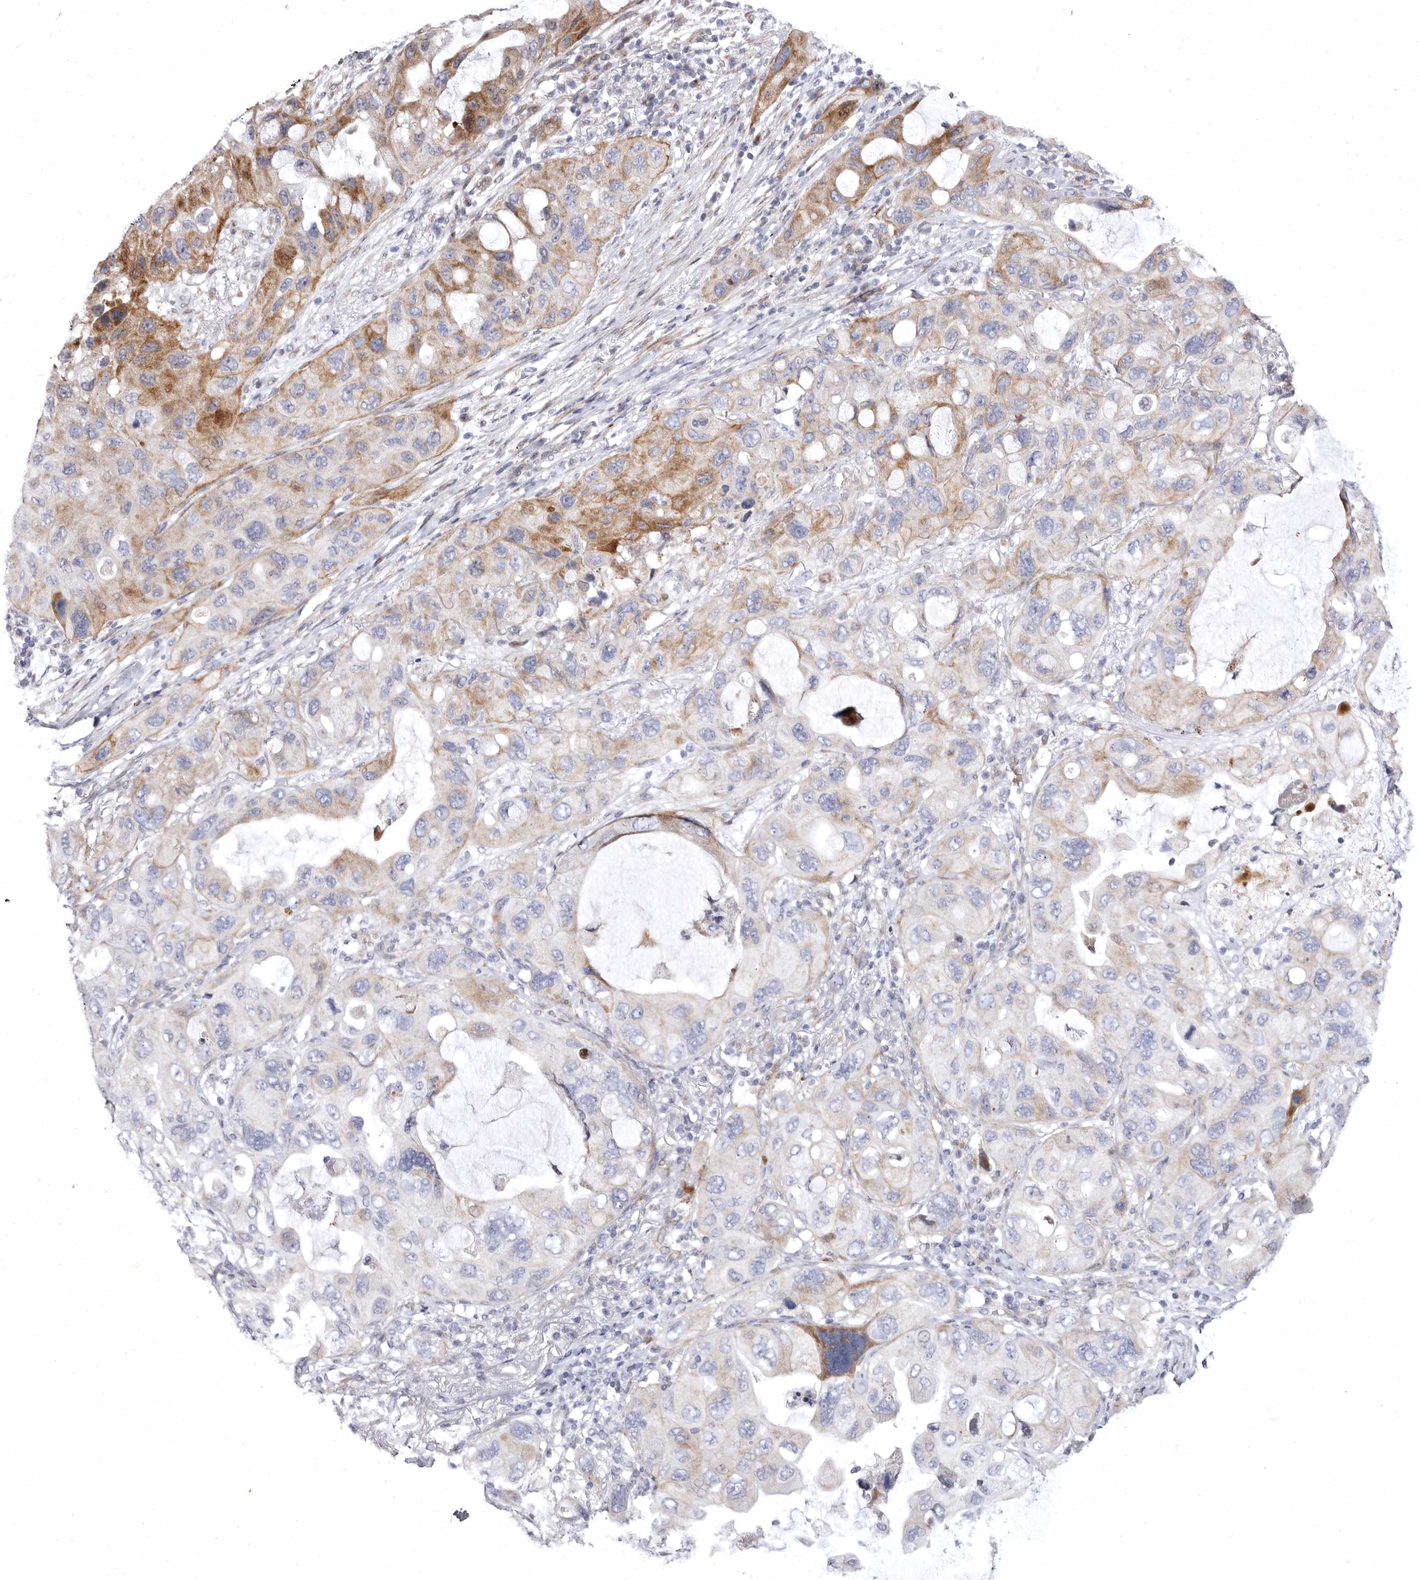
{"staining": {"intensity": "moderate", "quantity": "25%-75%", "location": "cytoplasmic/membranous"}, "tissue": "lung cancer", "cell_type": "Tumor cells", "image_type": "cancer", "snomed": [{"axis": "morphology", "description": "Squamous cell carcinoma, NOS"}, {"axis": "topography", "description": "Lung"}], "caption": "This micrograph shows squamous cell carcinoma (lung) stained with IHC to label a protein in brown. The cytoplasmic/membranous of tumor cells show moderate positivity for the protein. Nuclei are counter-stained blue.", "gene": "AIDA", "patient": {"sex": "female", "age": 73}}